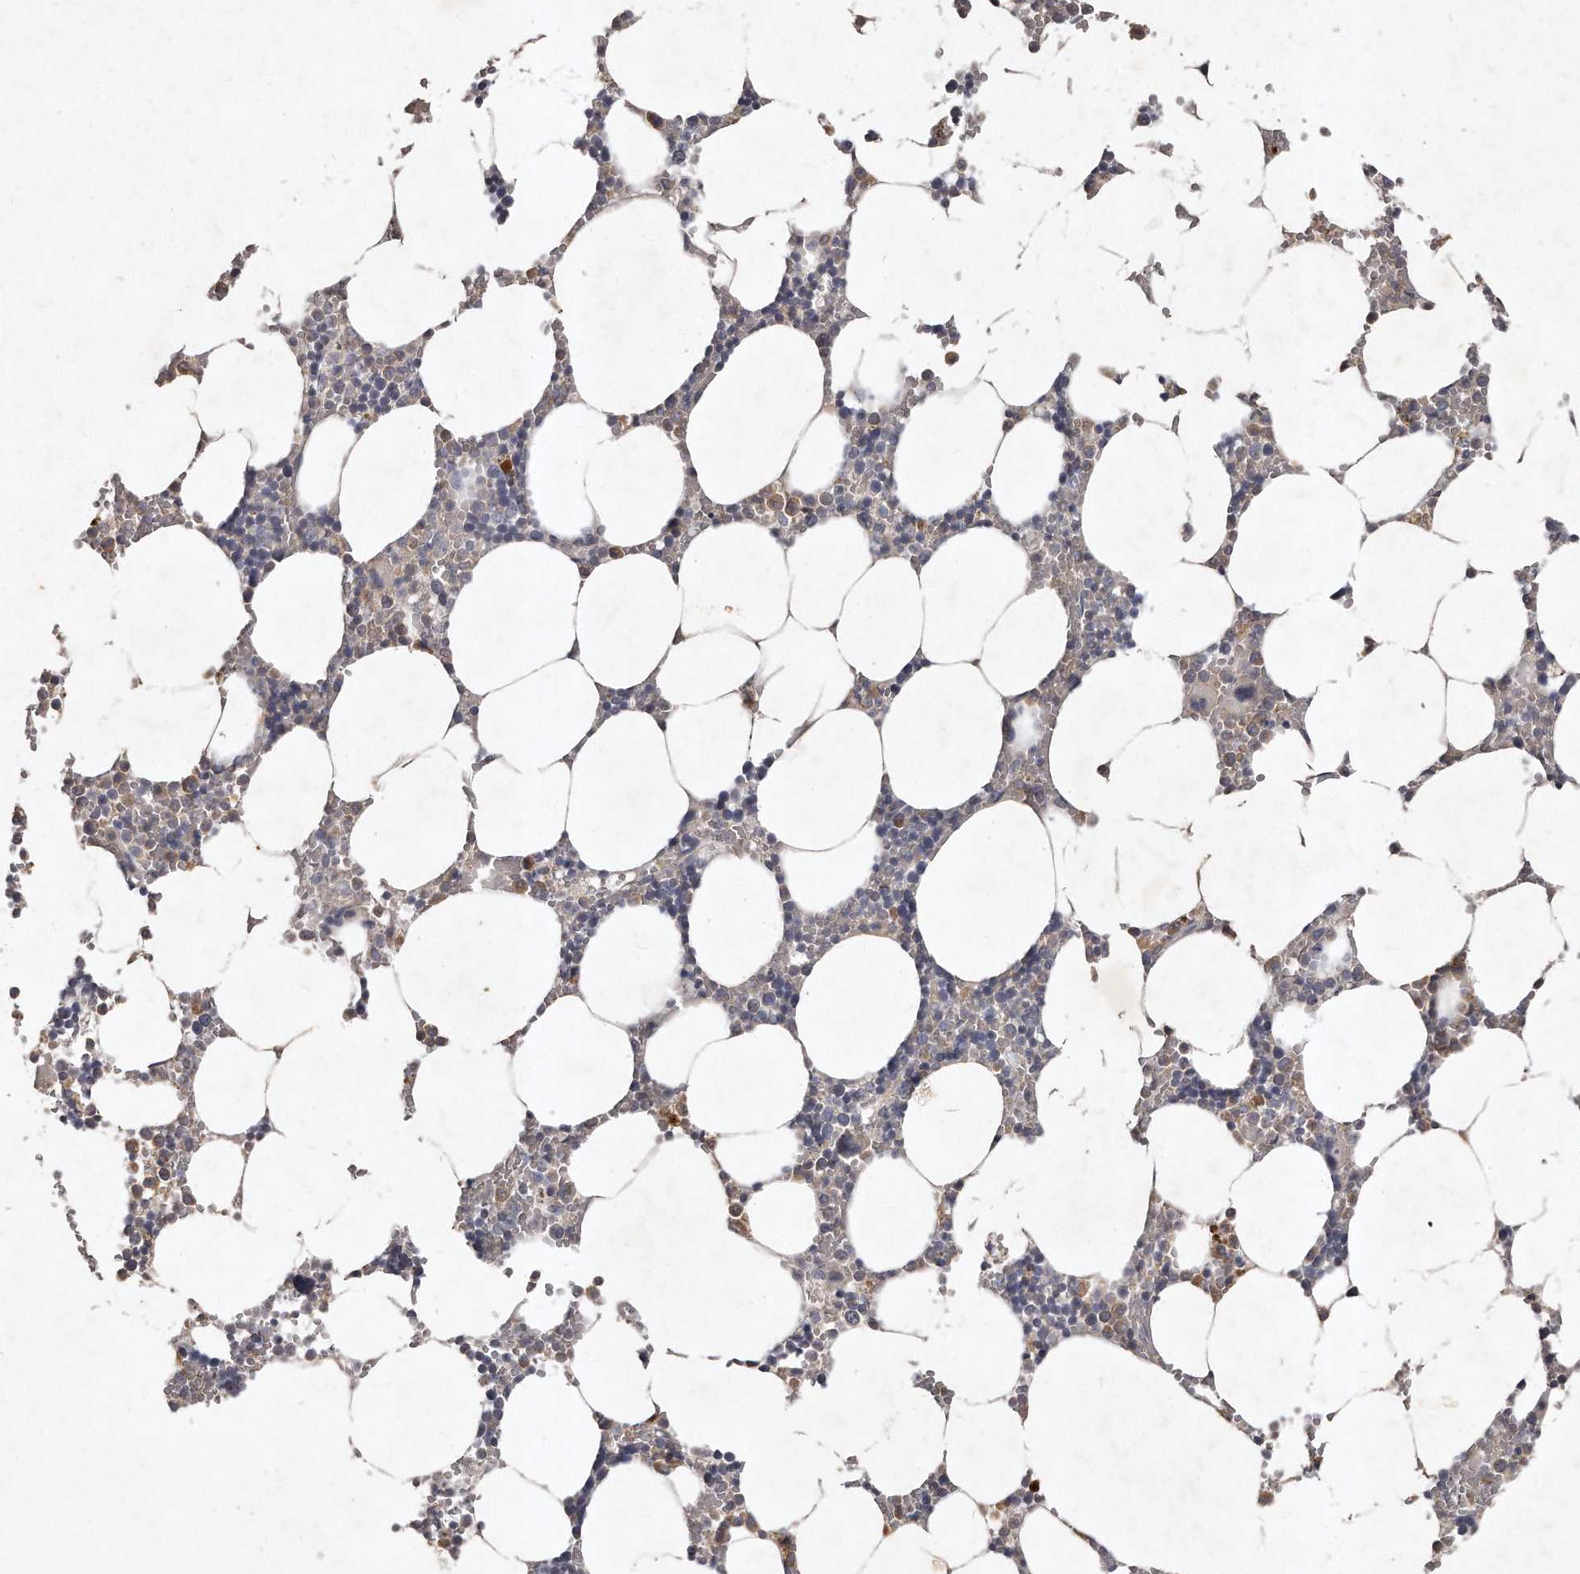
{"staining": {"intensity": "weak", "quantity": "25%-75%", "location": "cytoplasmic/membranous"}, "tissue": "bone marrow", "cell_type": "Hematopoietic cells", "image_type": "normal", "snomed": [{"axis": "morphology", "description": "Normal tissue, NOS"}, {"axis": "topography", "description": "Bone marrow"}], "caption": "IHC of normal human bone marrow shows low levels of weak cytoplasmic/membranous positivity in about 25%-75% of hematopoietic cells.", "gene": "TECR", "patient": {"sex": "male", "age": 70}}